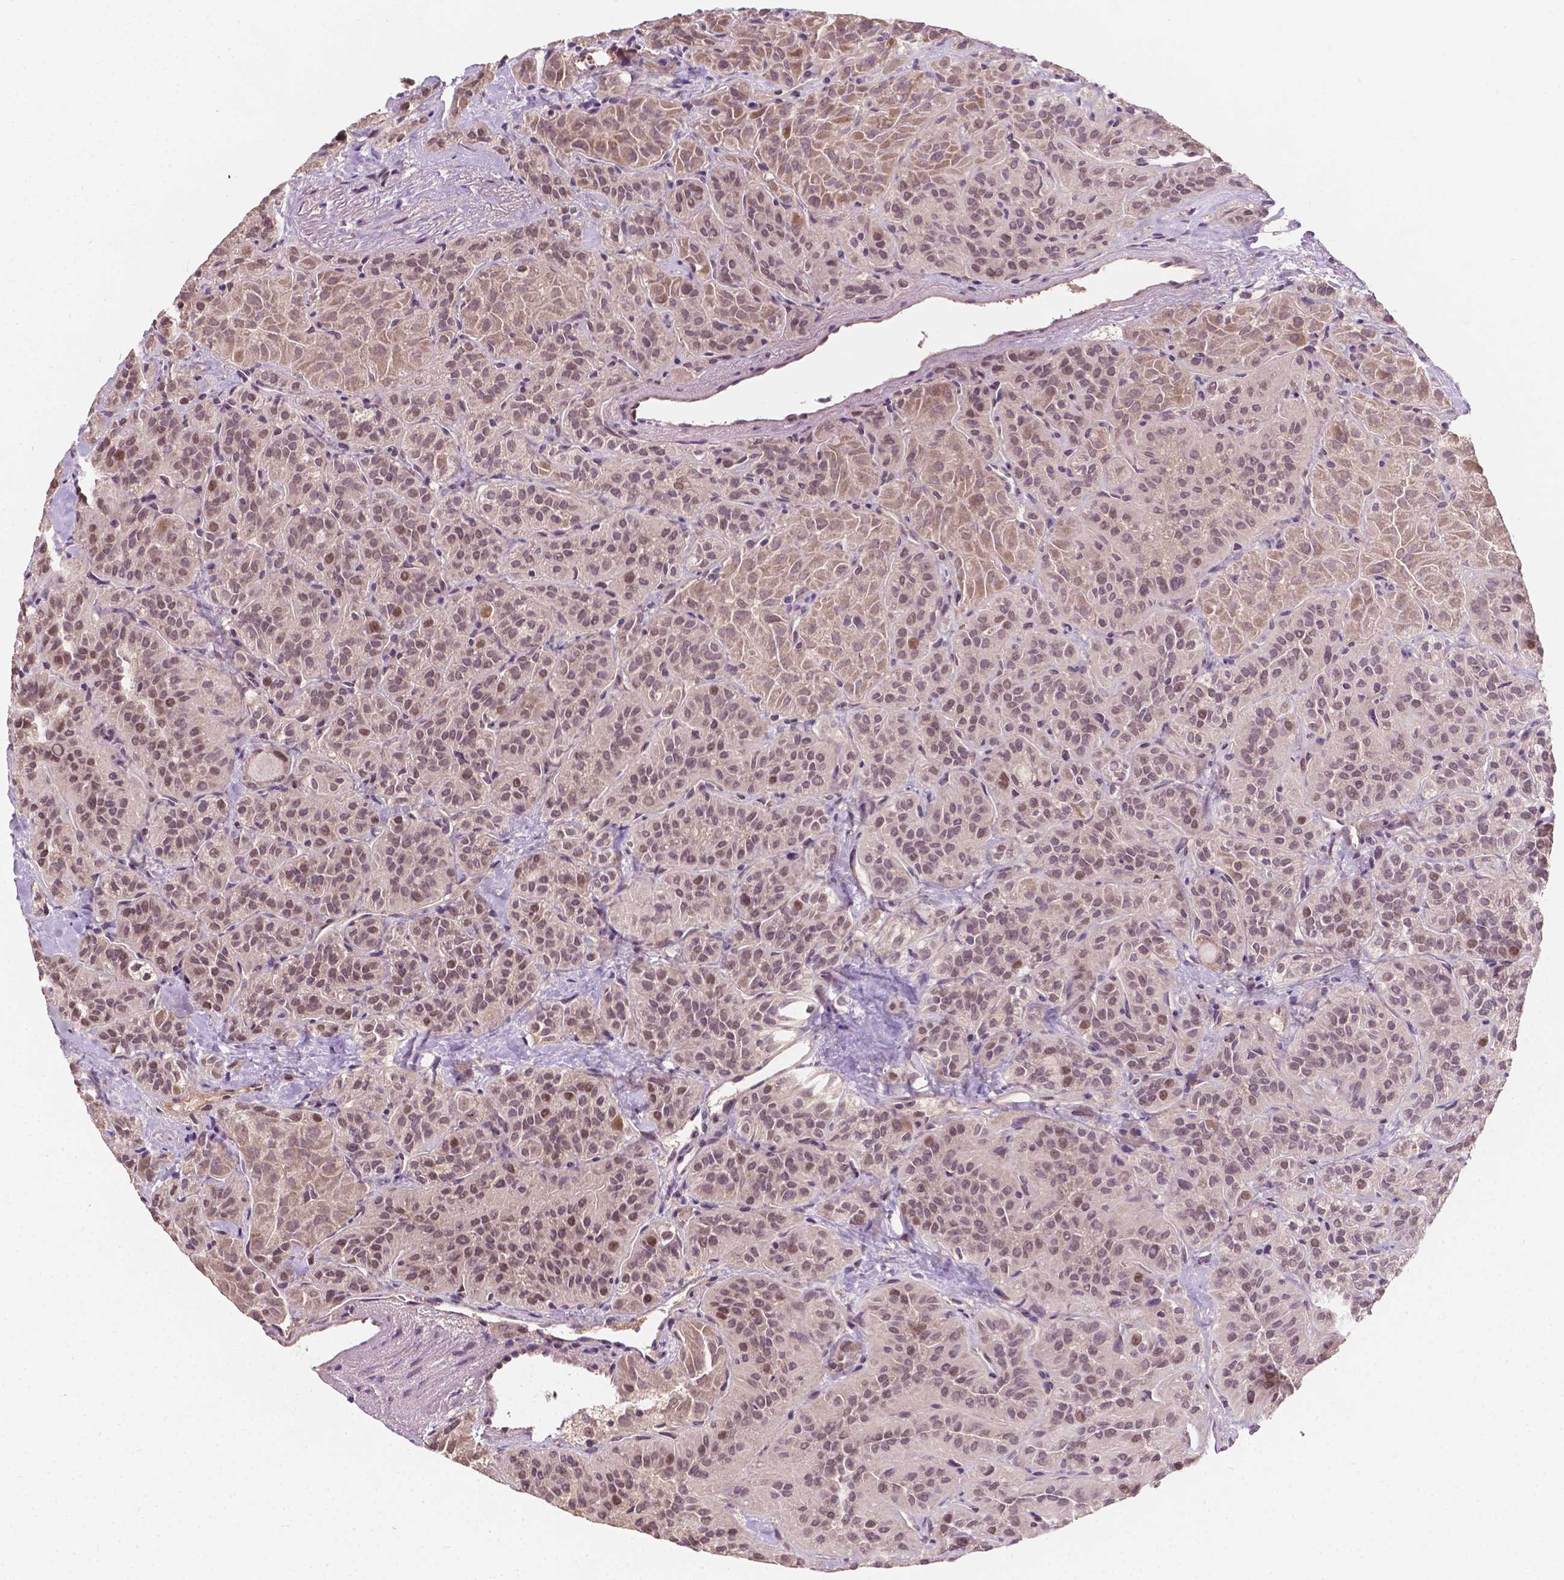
{"staining": {"intensity": "moderate", "quantity": ">75%", "location": "nuclear"}, "tissue": "thyroid cancer", "cell_type": "Tumor cells", "image_type": "cancer", "snomed": [{"axis": "morphology", "description": "Papillary adenocarcinoma, NOS"}, {"axis": "topography", "description": "Thyroid gland"}], "caption": "This is an image of immunohistochemistry (IHC) staining of thyroid papillary adenocarcinoma, which shows moderate staining in the nuclear of tumor cells.", "gene": "DUSP16", "patient": {"sex": "female", "age": 45}}